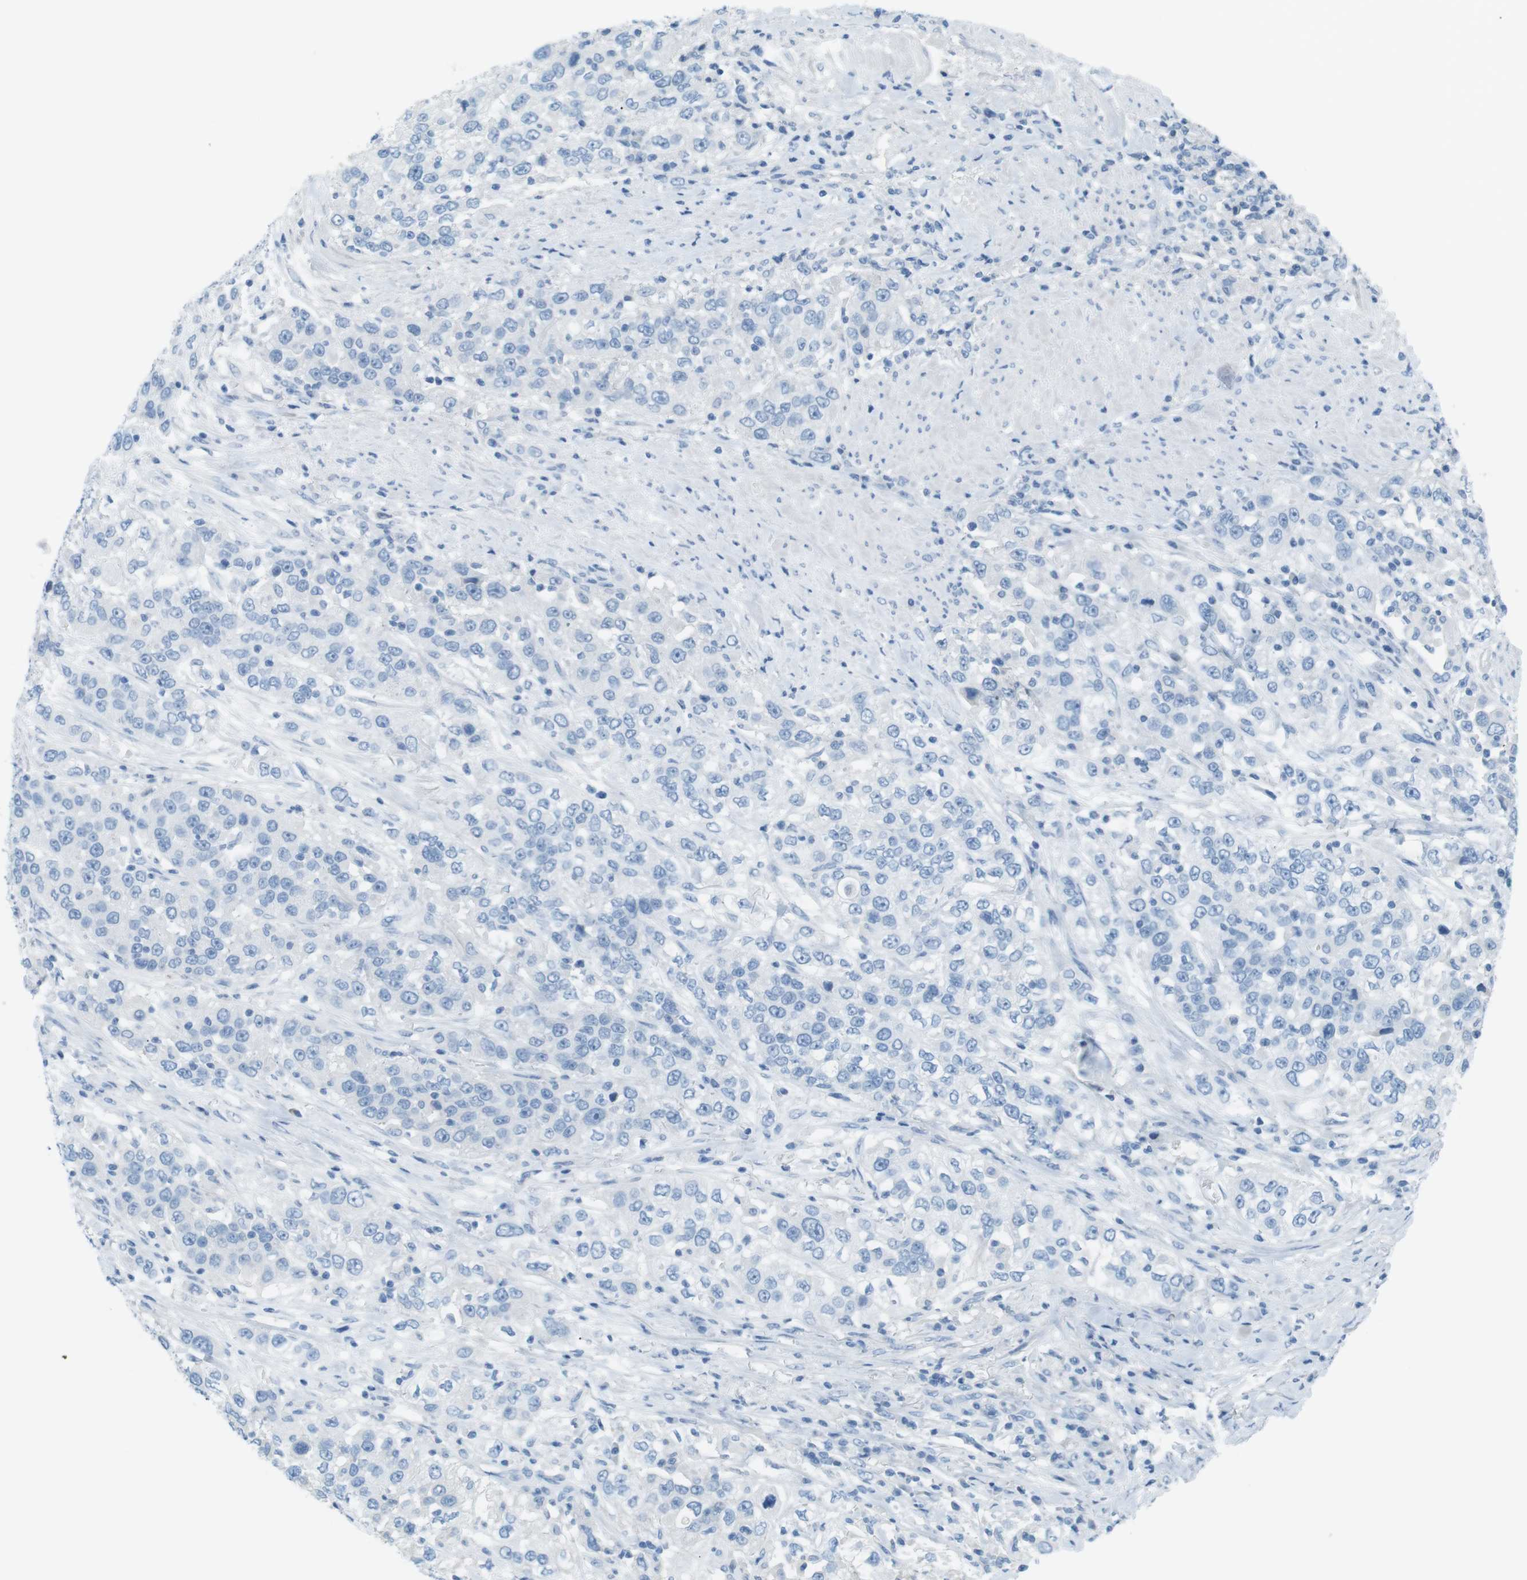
{"staining": {"intensity": "negative", "quantity": "none", "location": "none"}, "tissue": "urothelial cancer", "cell_type": "Tumor cells", "image_type": "cancer", "snomed": [{"axis": "morphology", "description": "Urothelial carcinoma, High grade"}, {"axis": "topography", "description": "Urinary bladder"}], "caption": "Histopathology image shows no protein expression in tumor cells of urothelial carcinoma (high-grade) tissue.", "gene": "AZGP1", "patient": {"sex": "female", "age": 80}}